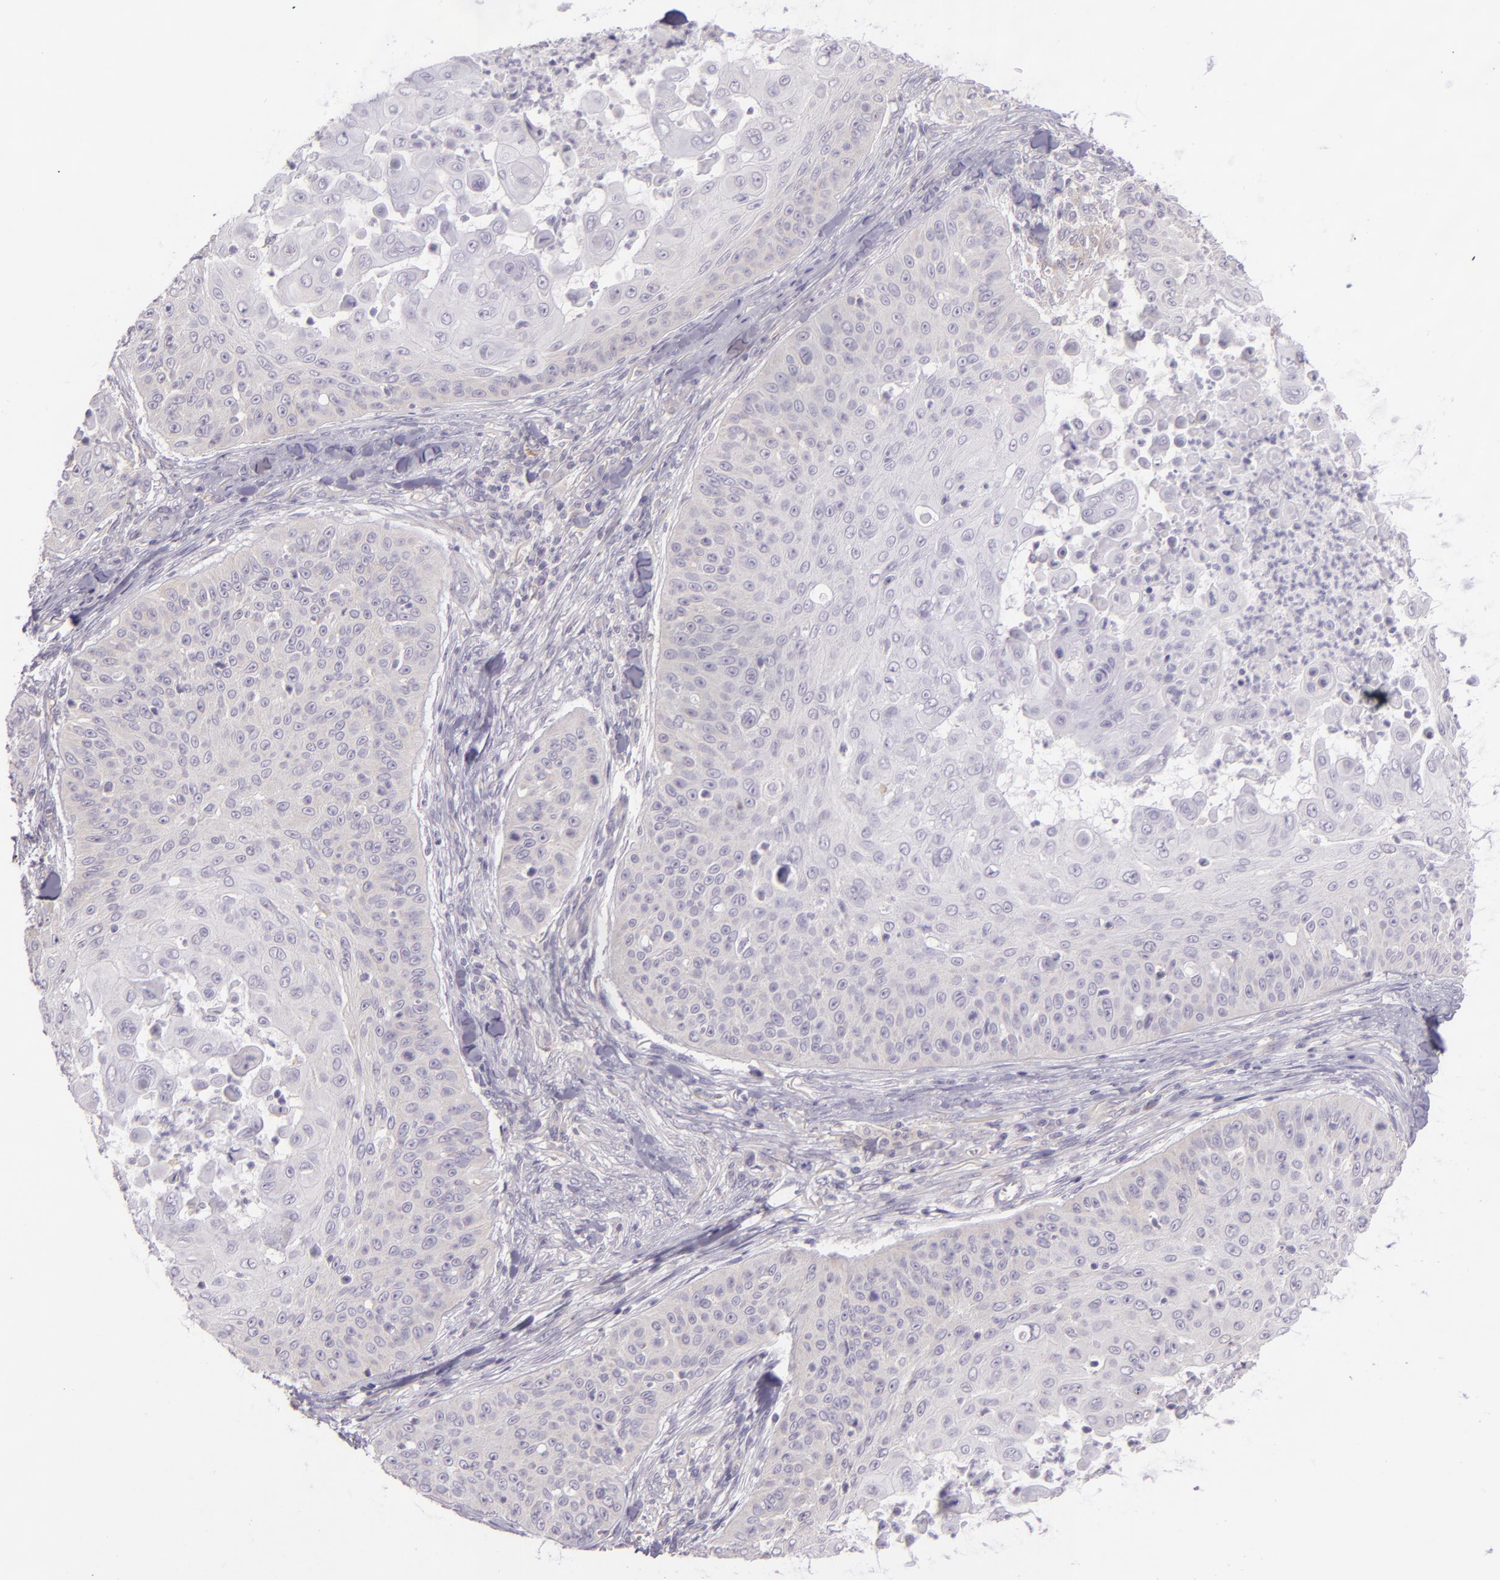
{"staining": {"intensity": "negative", "quantity": "none", "location": "none"}, "tissue": "skin cancer", "cell_type": "Tumor cells", "image_type": "cancer", "snomed": [{"axis": "morphology", "description": "Squamous cell carcinoma, NOS"}, {"axis": "topography", "description": "Skin"}], "caption": "DAB immunohistochemical staining of human skin cancer shows no significant expression in tumor cells.", "gene": "ZC3H7B", "patient": {"sex": "male", "age": 82}}